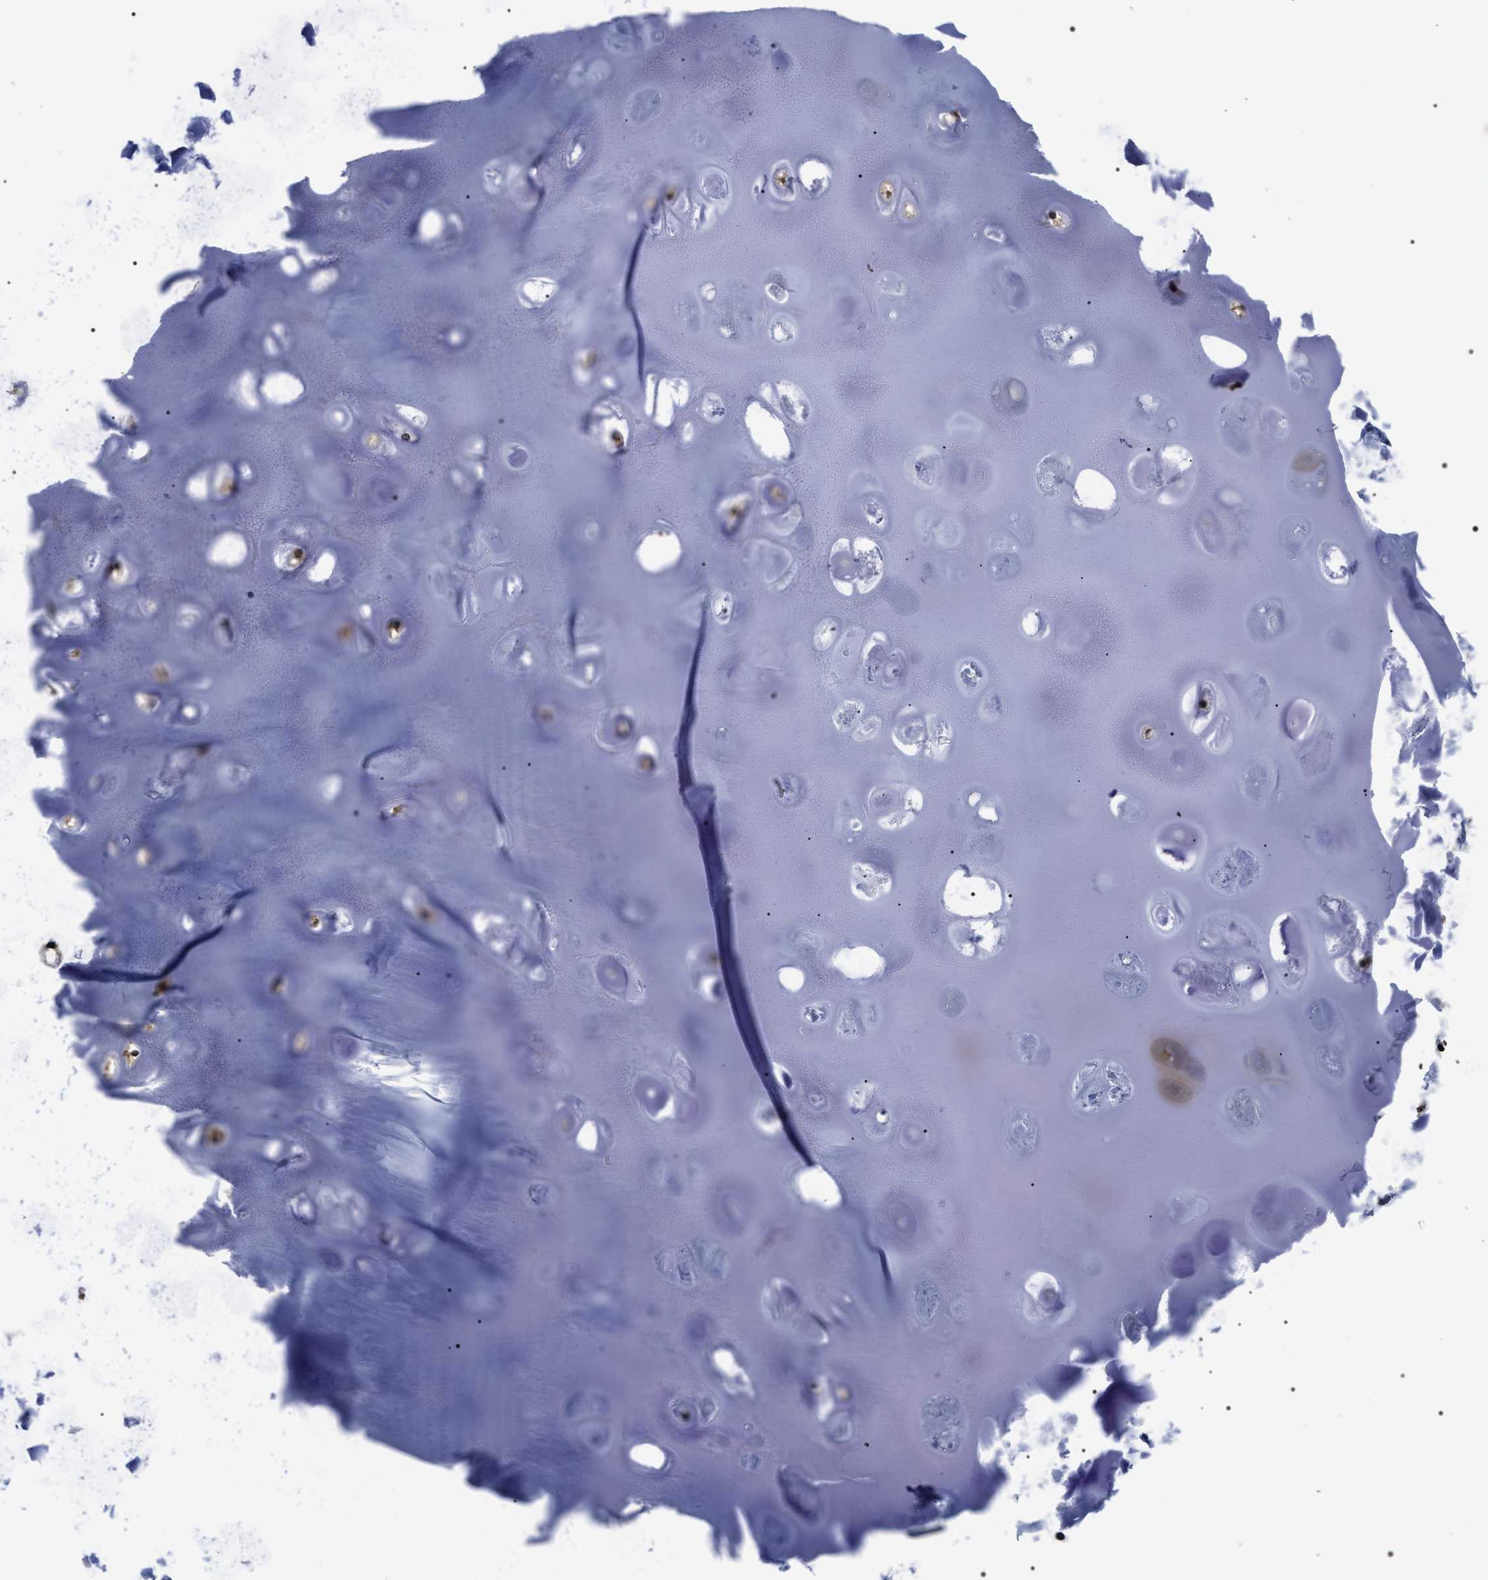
{"staining": {"intensity": "weak", "quantity": "<25%", "location": "nuclear"}, "tissue": "soft tissue", "cell_type": "Chondrocytes", "image_type": "normal", "snomed": [{"axis": "morphology", "description": "Normal tissue, NOS"}, {"axis": "topography", "description": "Bronchus"}], "caption": "Soft tissue was stained to show a protein in brown. There is no significant expression in chondrocytes. Nuclei are stained in blue.", "gene": "SIPA1", "patient": {"sex": "female", "age": 73}}